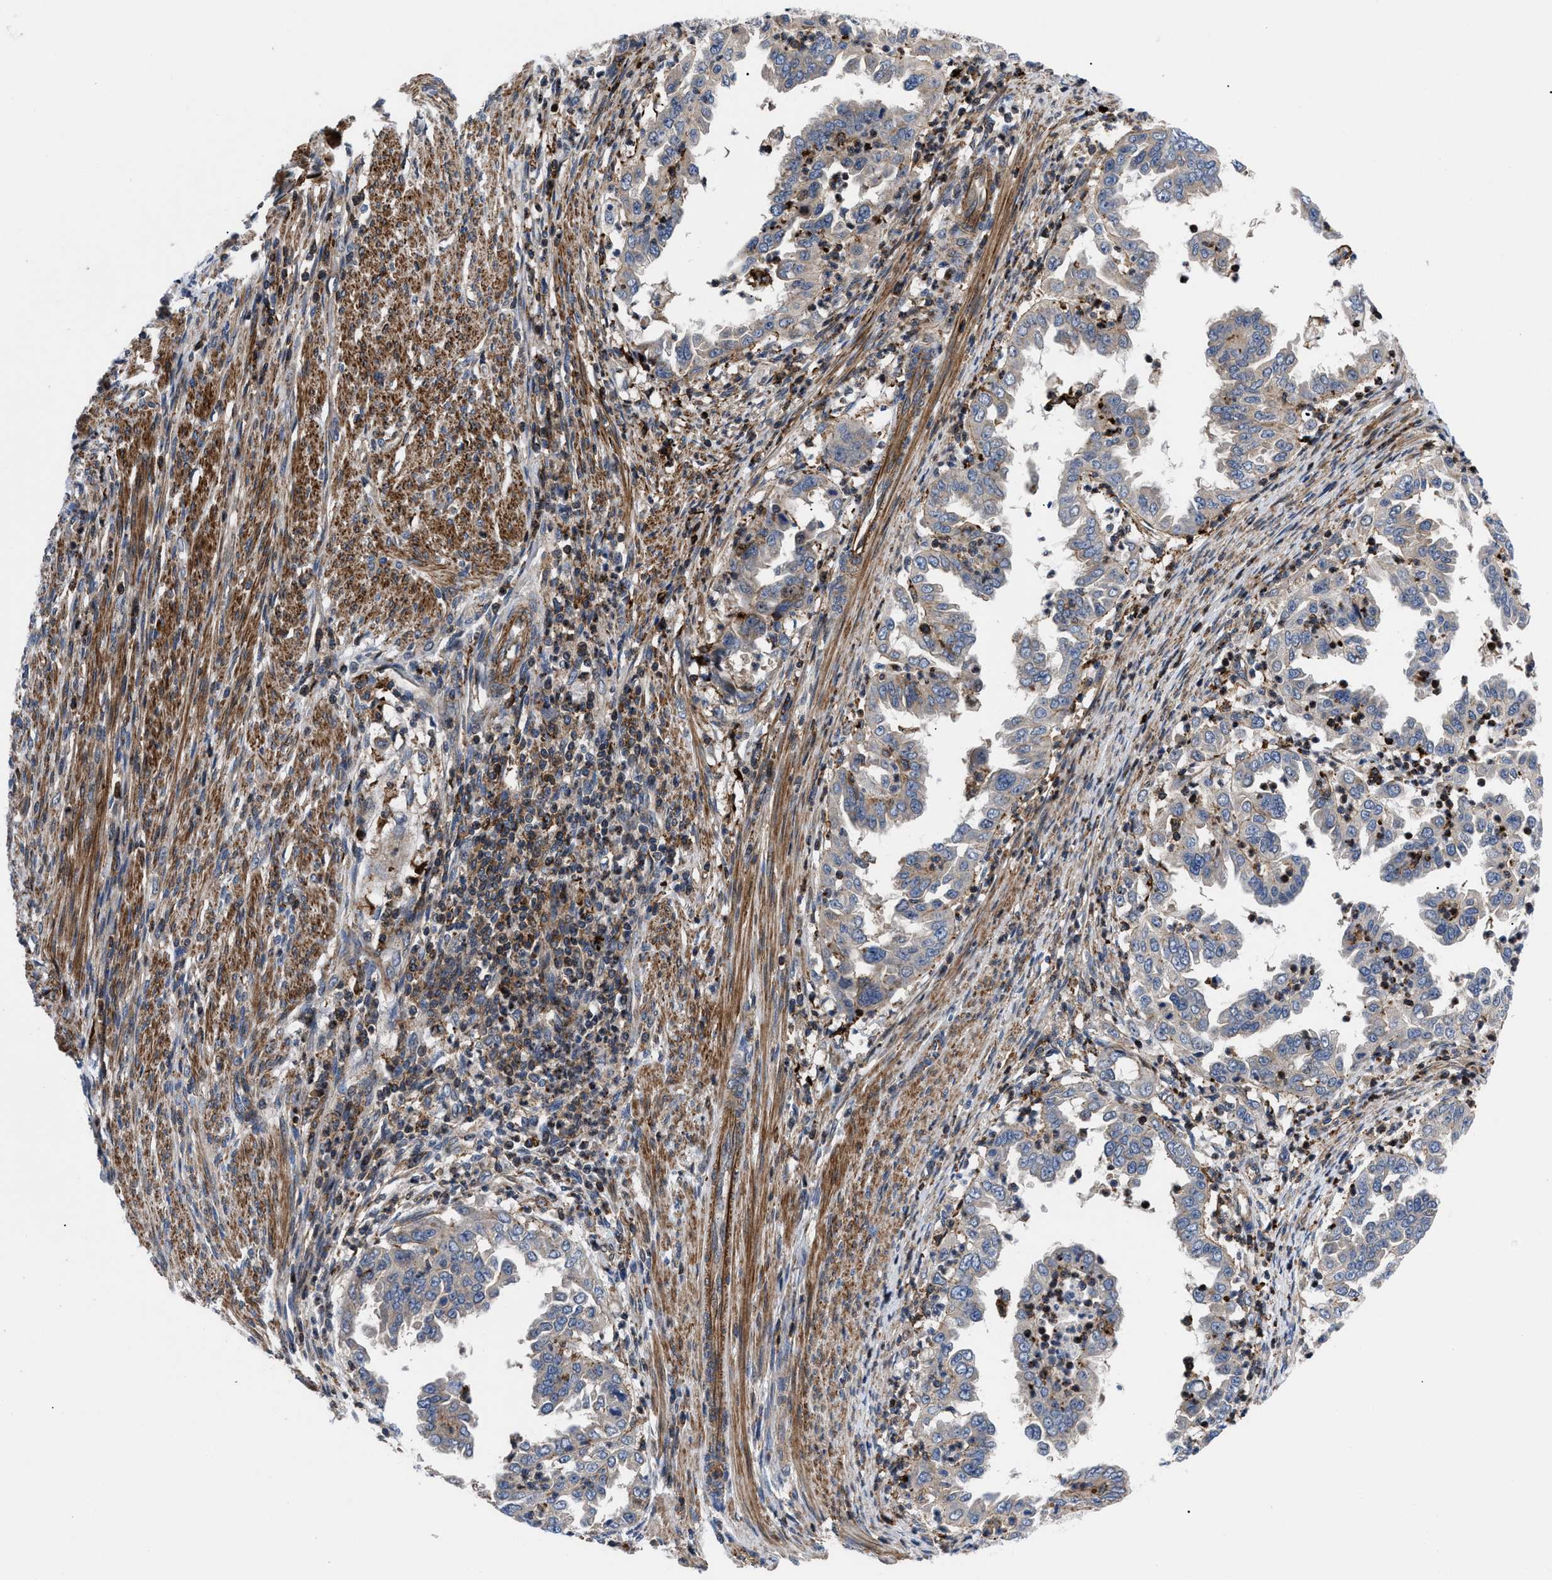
{"staining": {"intensity": "weak", "quantity": "<25%", "location": "cytoplasmic/membranous"}, "tissue": "endometrial cancer", "cell_type": "Tumor cells", "image_type": "cancer", "snomed": [{"axis": "morphology", "description": "Adenocarcinoma, NOS"}, {"axis": "topography", "description": "Endometrium"}], "caption": "An immunohistochemistry histopathology image of endometrial adenocarcinoma is shown. There is no staining in tumor cells of endometrial adenocarcinoma. (DAB immunohistochemistry (IHC) visualized using brightfield microscopy, high magnification).", "gene": "SPAST", "patient": {"sex": "female", "age": 85}}